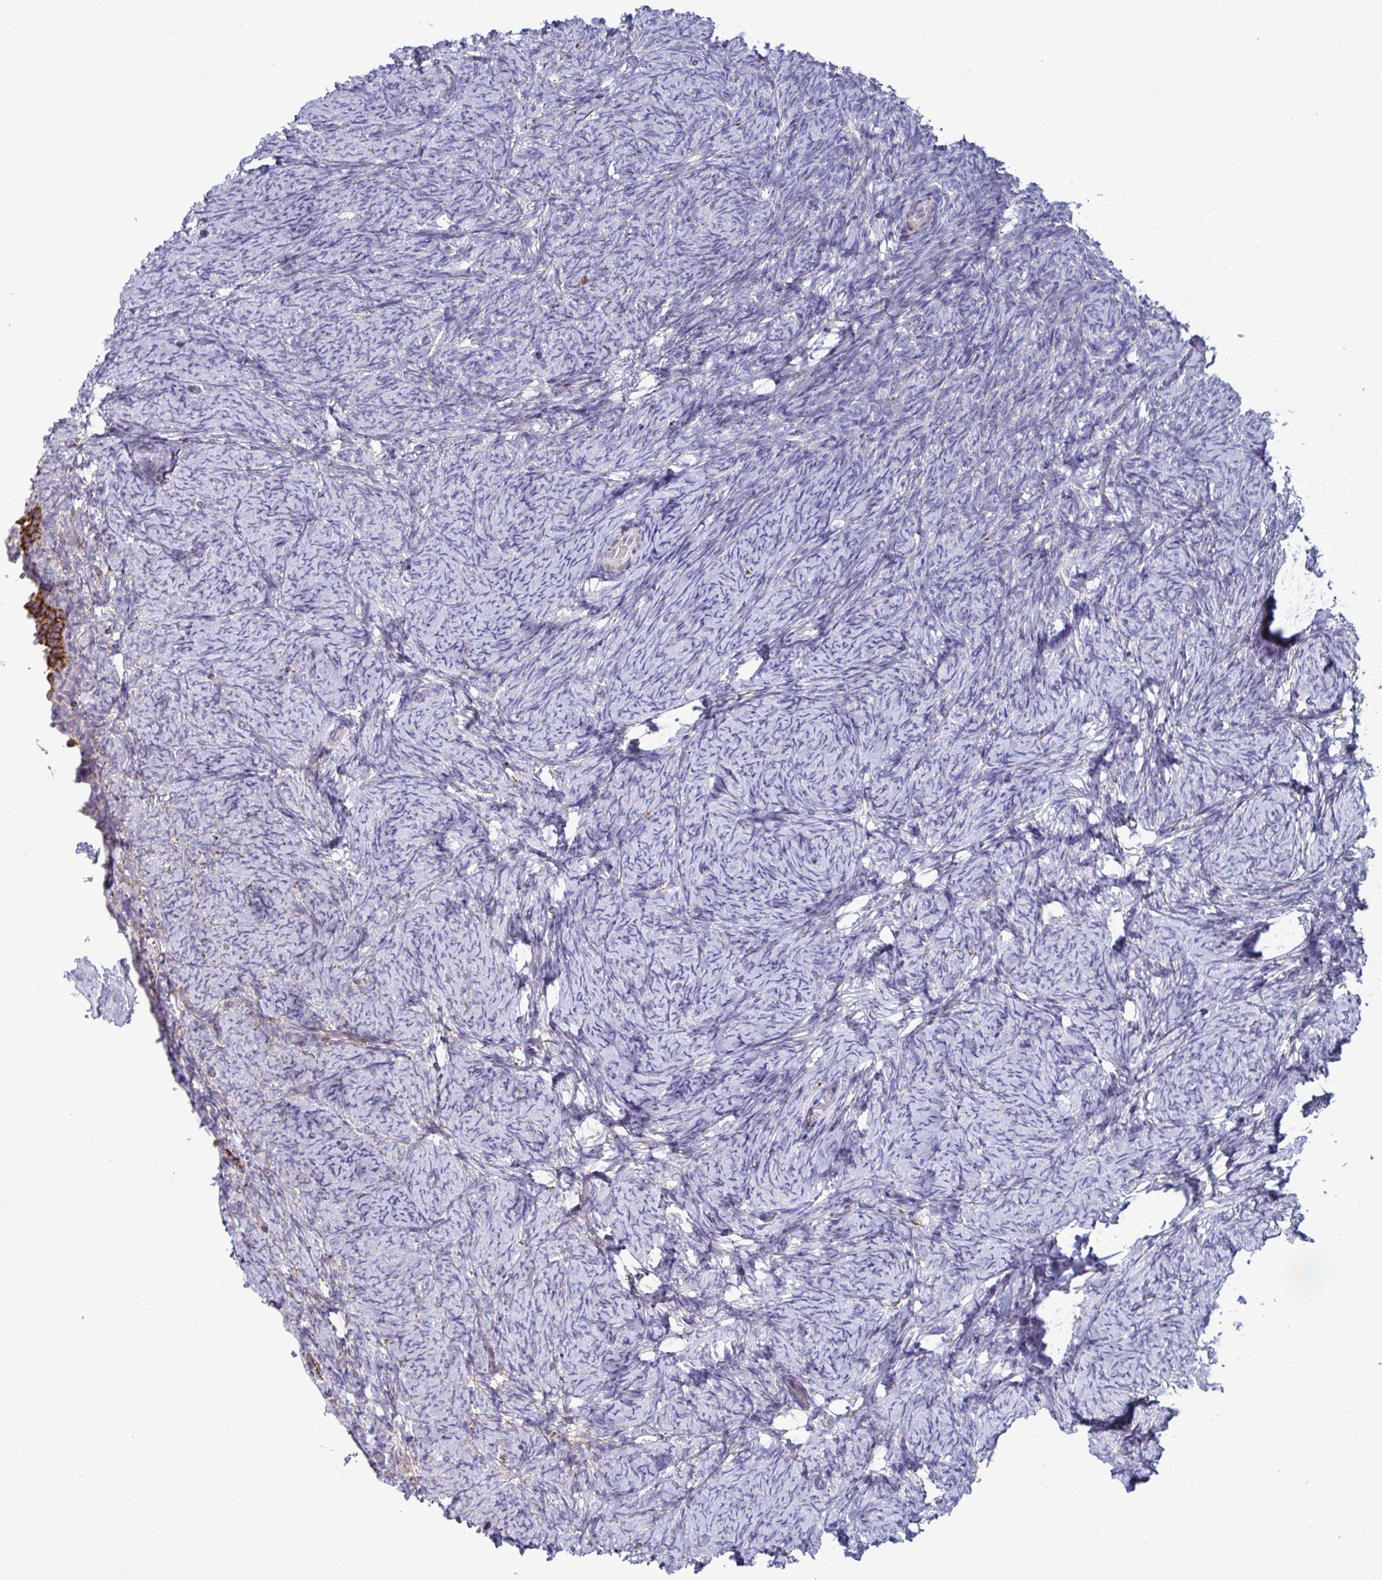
{"staining": {"intensity": "weak", "quantity": "25%-75%", "location": "cytoplasmic/membranous"}, "tissue": "ovary", "cell_type": "Ovarian stroma cells", "image_type": "normal", "snomed": [{"axis": "morphology", "description": "Normal tissue, NOS"}, {"axis": "topography", "description": "Ovary"}], "caption": "Ovary stained with immunohistochemistry (IHC) shows weak cytoplasmic/membranous staining in about 25%-75% of ovarian stroma cells.", "gene": "BCAT2", "patient": {"sex": "female", "age": 34}}